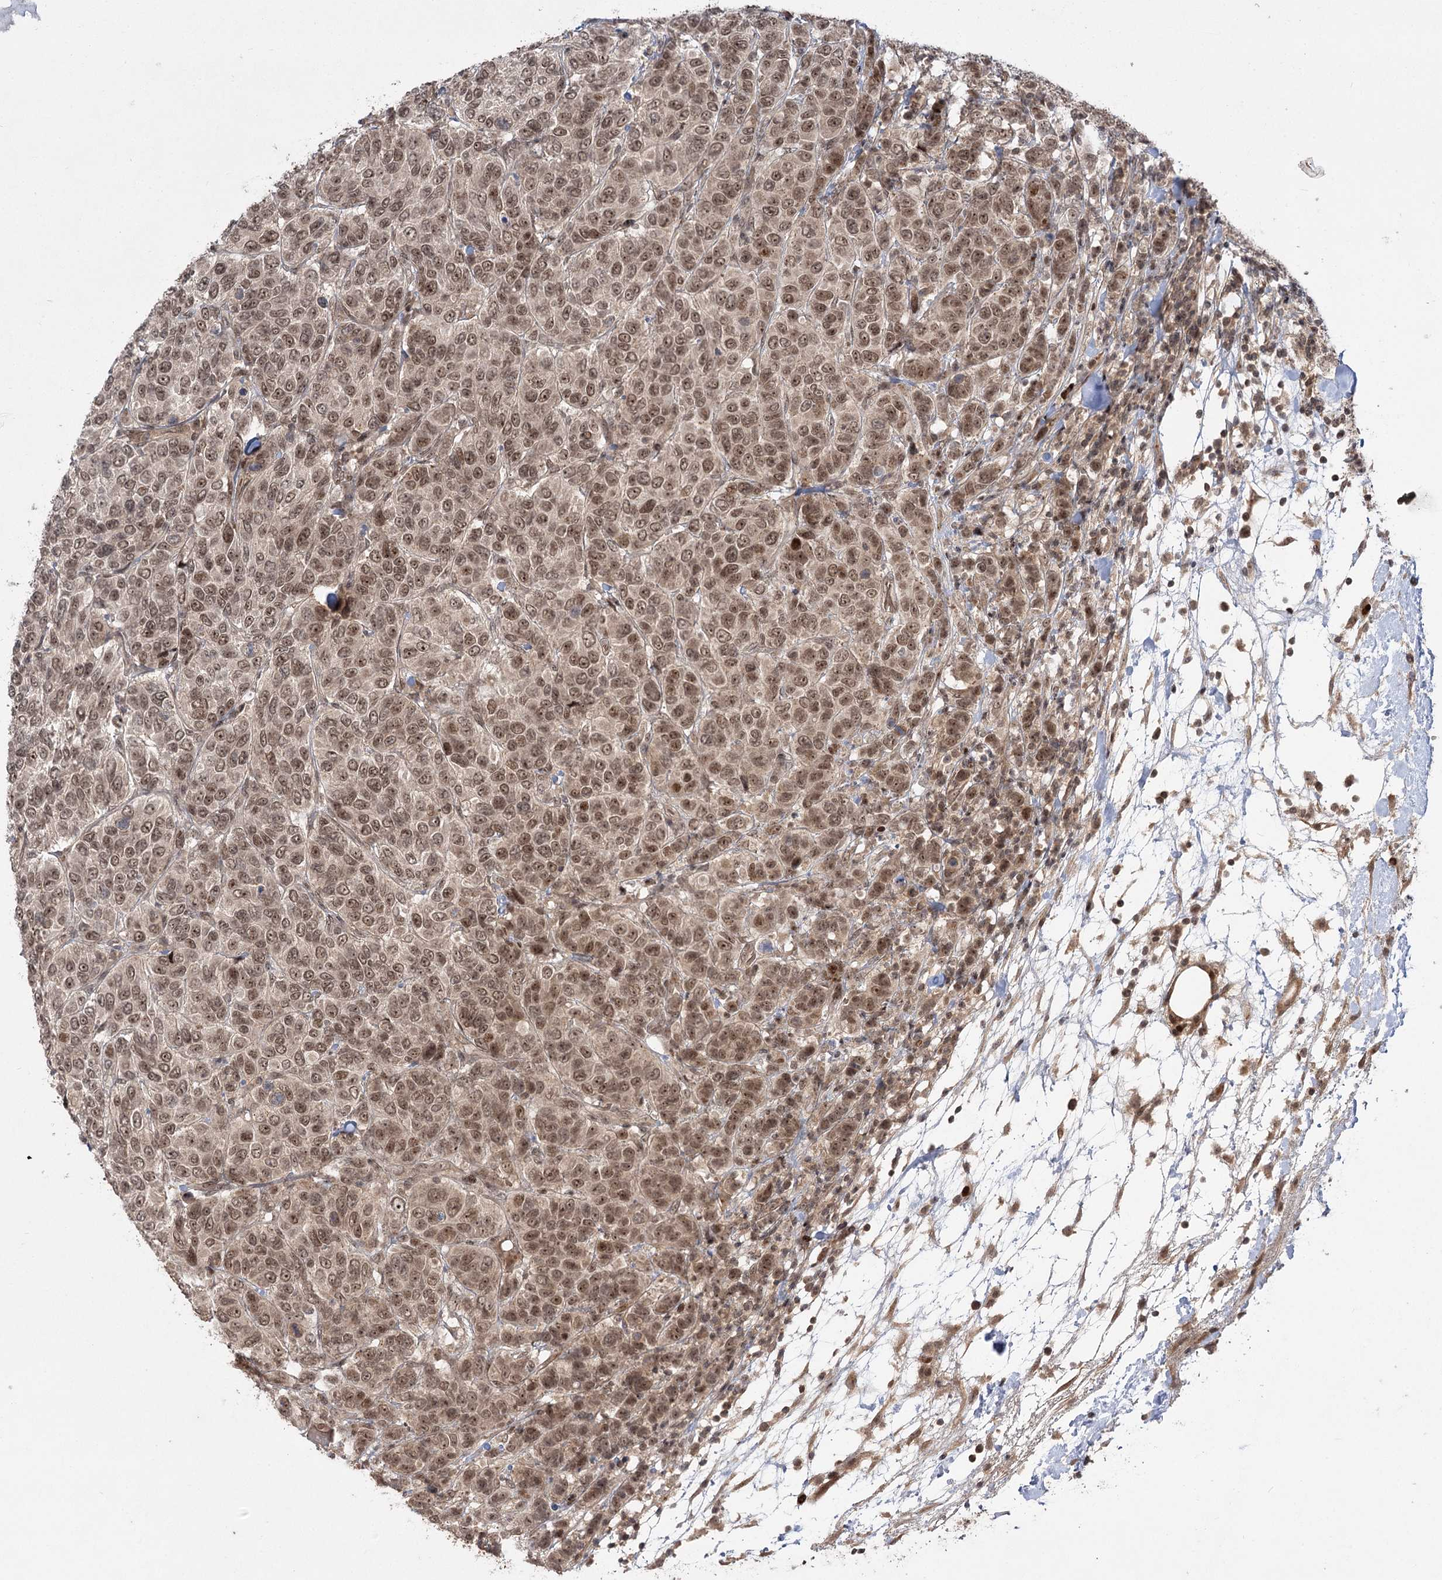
{"staining": {"intensity": "moderate", "quantity": ">75%", "location": "nuclear"}, "tissue": "breast cancer", "cell_type": "Tumor cells", "image_type": "cancer", "snomed": [{"axis": "morphology", "description": "Duct carcinoma"}, {"axis": "topography", "description": "Breast"}], "caption": "Breast invasive ductal carcinoma was stained to show a protein in brown. There is medium levels of moderate nuclear staining in about >75% of tumor cells.", "gene": "HELQ", "patient": {"sex": "female", "age": 55}}